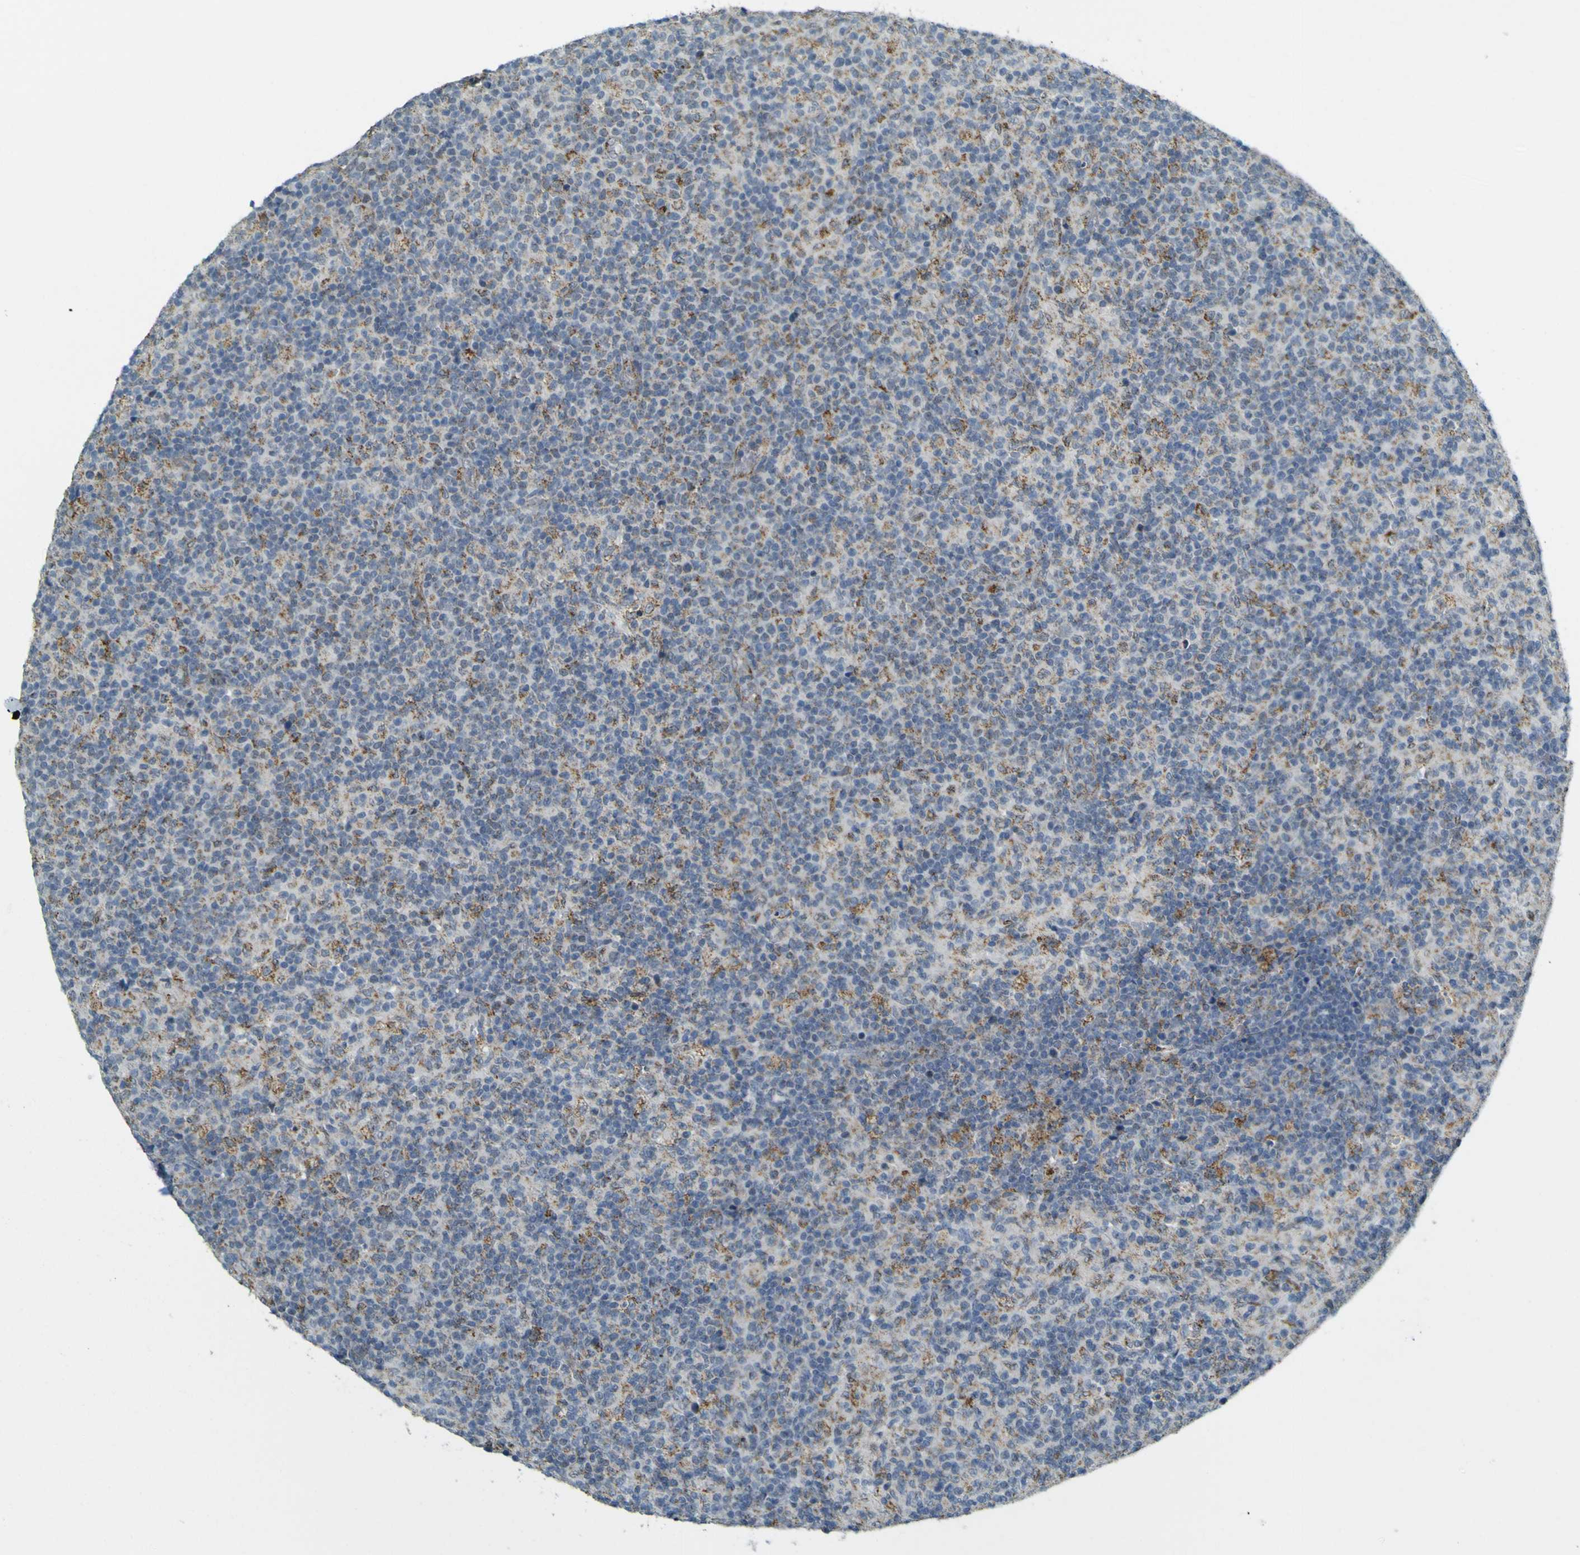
{"staining": {"intensity": "moderate", "quantity": "<25%", "location": "cytoplasmic/membranous"}, "tissue": "lymph node", "cell_type": "Germinal center cells", "image_type": "normal", "snomed": [{"axis": "morphology", "description": "Normal tissue, NOS"}, {"axis": "morphology", "description": "Inflammation, NOS"}, {"axis": "topography", "description": "Lymph node"}], "caption": "Immunohistochemical staining of benign human lymph node demonstrates <25% levels of moderate cytoplasmic/membranous protein positivity in approximately <25% of germinal center cells. Nuclei are stained in blue.", "gene": "ACBD5", "patient": {"sex": "male", "age": 55}}